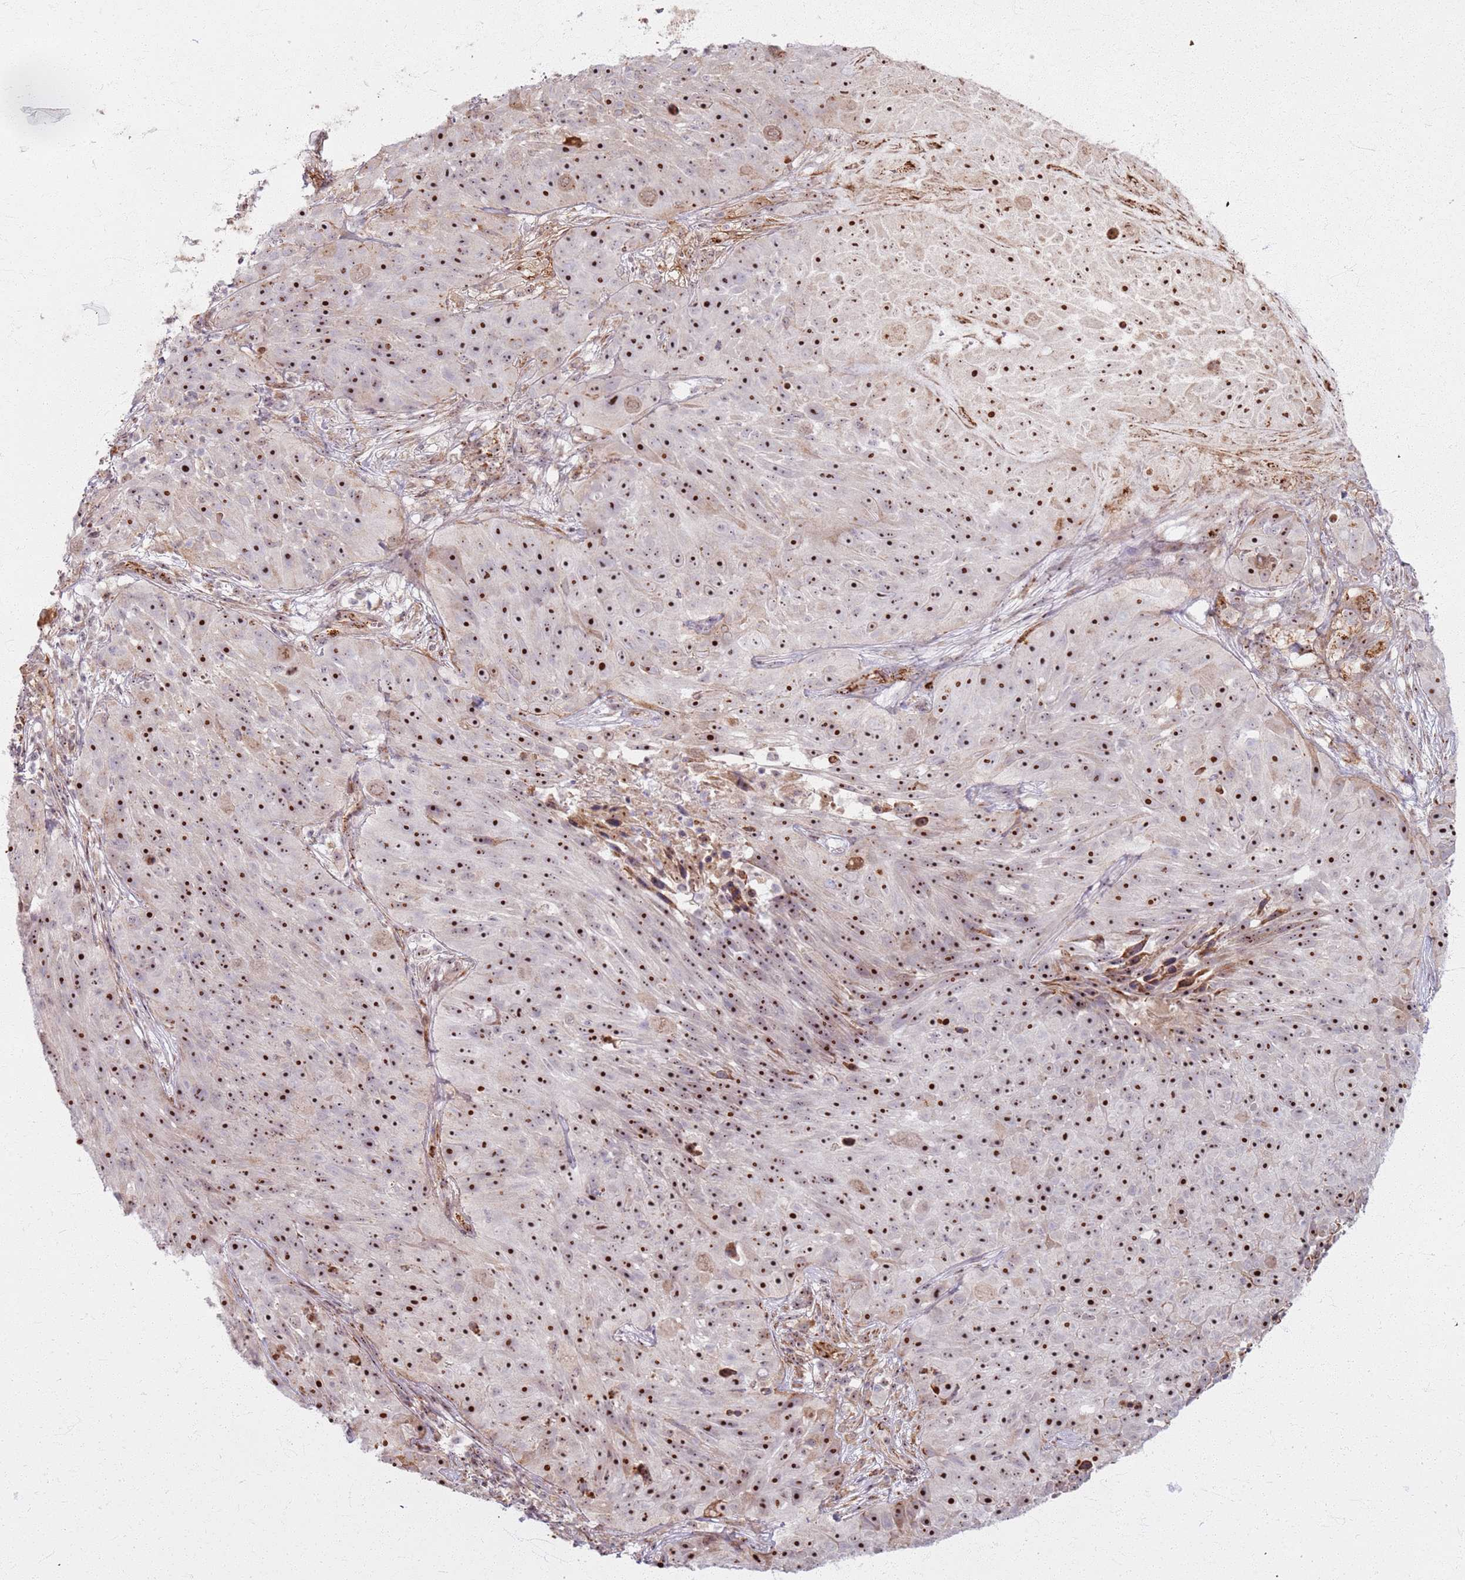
{"staining": {"intensity": "strong", "quantity": ">75%", "location": "nuclear"}, "tissue": "skin cancer", "cell_type": "Tumor cells", "image_type": "cancer", "snomed": [{"axis": "morphology", "description": "Squamous cell carcinoma, NOS"}, {"axis": "topography", "description": "Skin"}], "caption": "A histopathology image of skin cancer (squamous cell carcinoma) stained for a protein reveals strong nuclear brown staining in tumor cells.", "gene": "KRI1", "patient": {"sex": "female", "age": 87}}